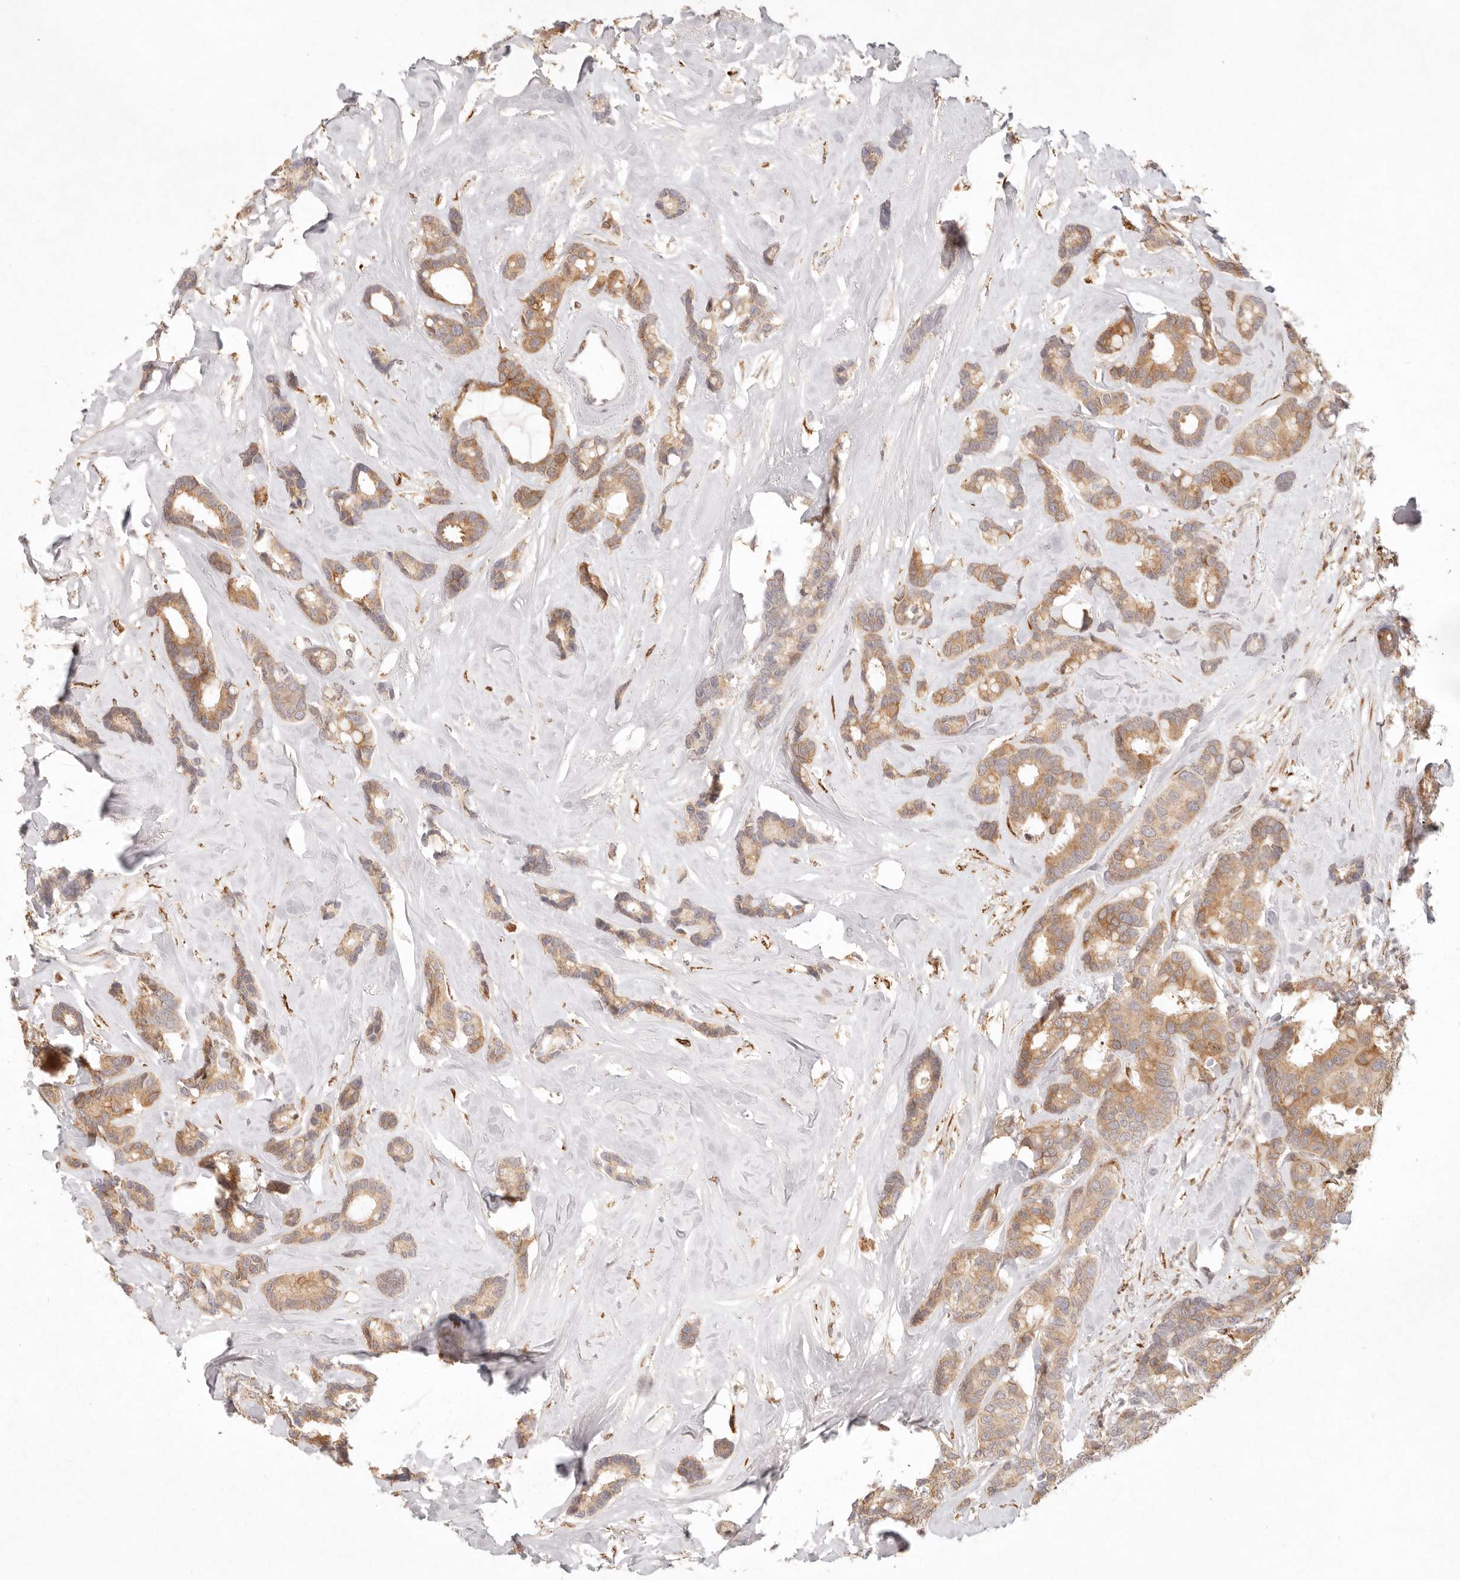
{"staining": {"intensity": "moderate", "quantity": ">75%", "location": "cytoplasmic/membranous"}, "tissue": "breast cancer", "cell_type": "Tumor cells", "image_type": "cancer", "snomed": [{"axis": "morphology", "description": "Duct carcinoma"}, {"axis": "topography", "description": "Breast"}], "caption": "Protein staining reveals moderate cytoplasmic/membranous positivity in about >75% of tumor cells in breast infiltrating ductal carcinoma.", "gene": "C1orf127", "patient": {"sex": "female", "age": 87}}